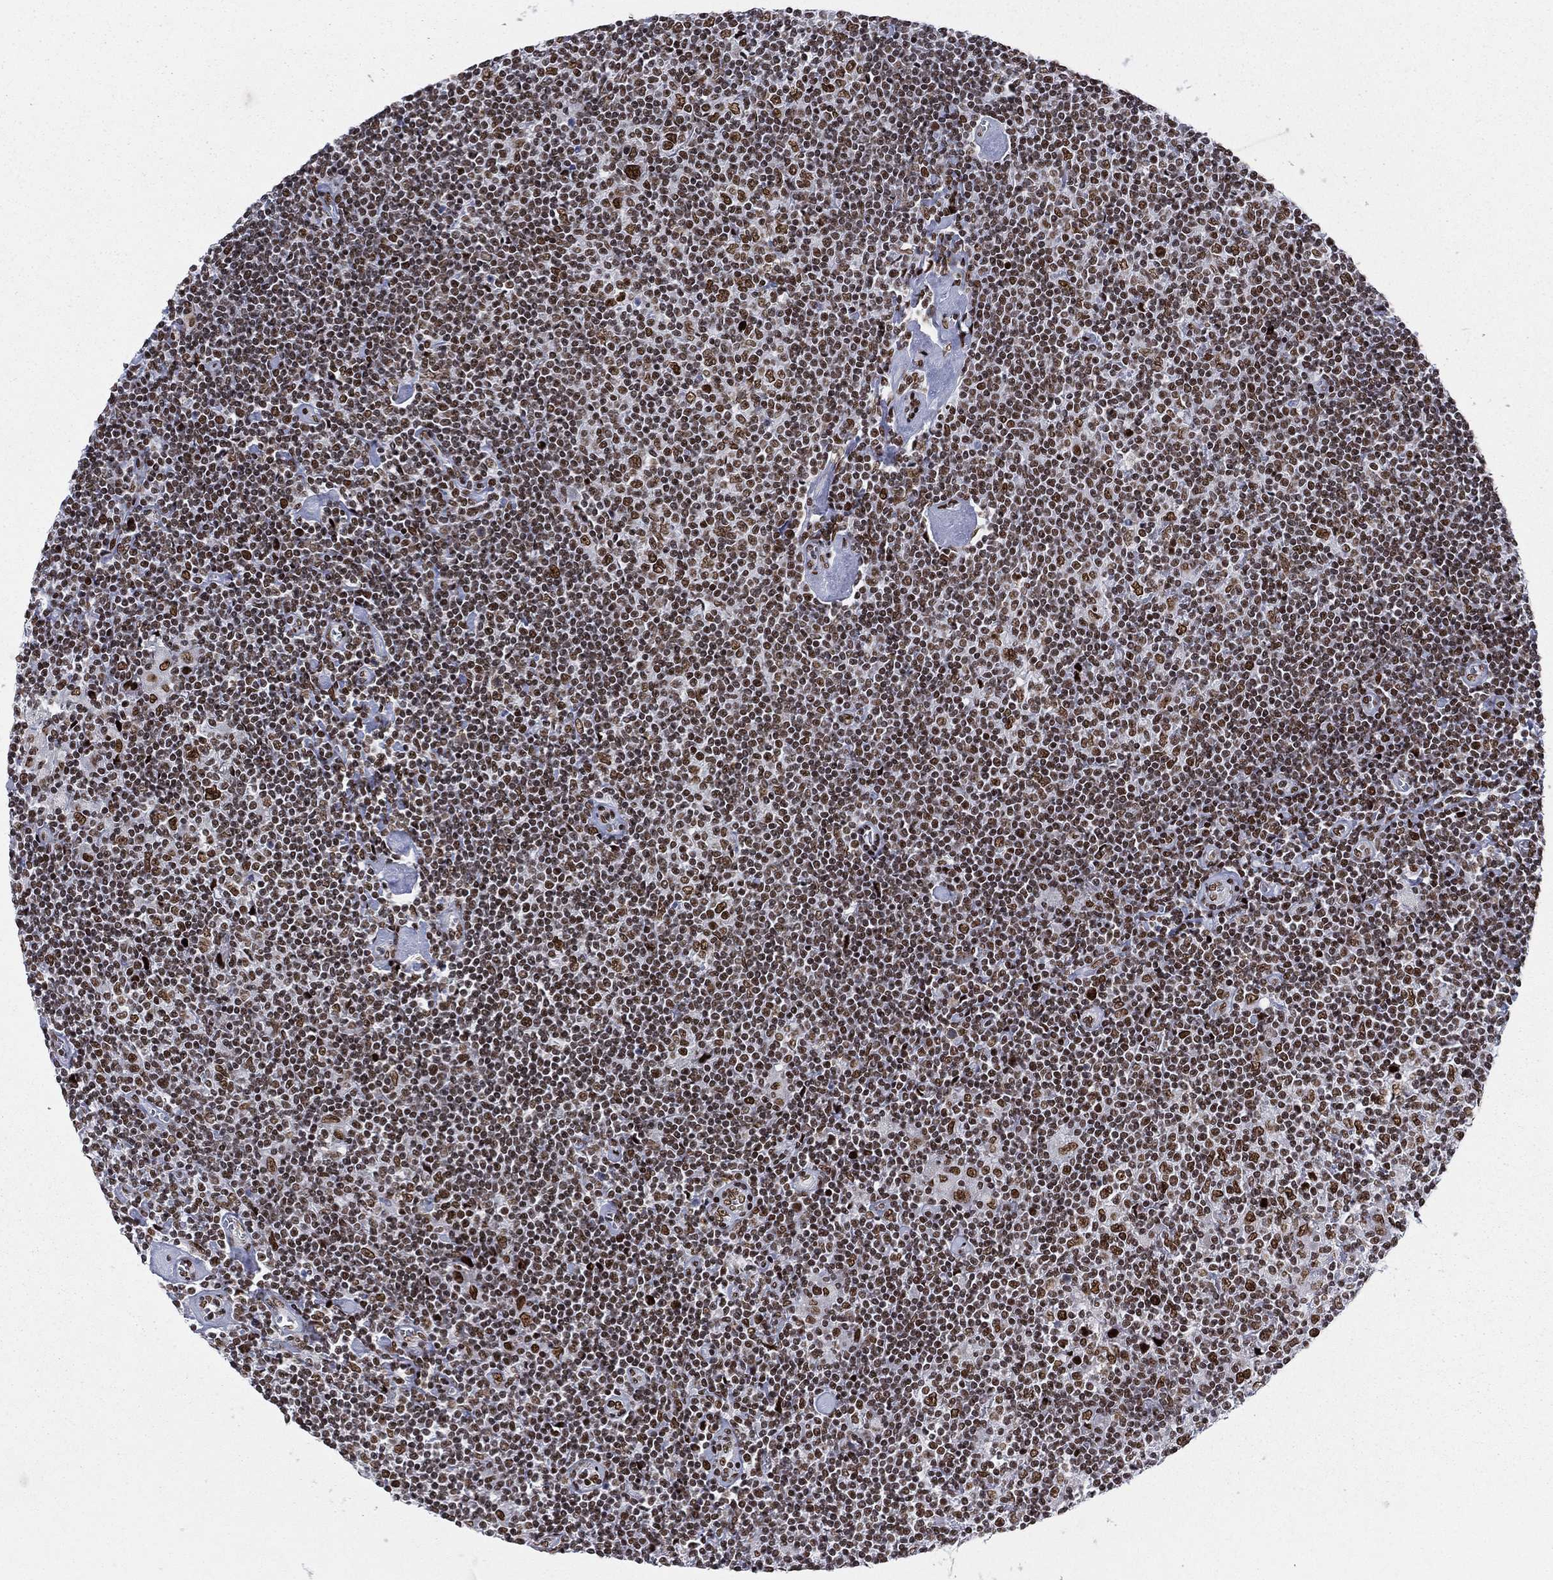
{"staining": {"intensity": "moderate", "quantity": ">75%", "location": "nuclear"}, "tissue": "lymphoma", "cell_type": "Tumor cells", "image_type": "cancer", "snomed": [{"axis": "morphology", "description": "Hodgkin's disease, NOS"}, {"axis": "topography", "description": "Lymph node"}], "caption": "IHC staining of lymphoma, which exhibits medium levels of moderate nuclear staining in about >75% of tumor cells indicating moderate nuclear protein staining. The staining was performed using DAB (brown) for protein detection and nuclei were counterstained in hematoxylin (blue).", "gene": "RTF1", "patient": {"sex": "male", "age": 40}}